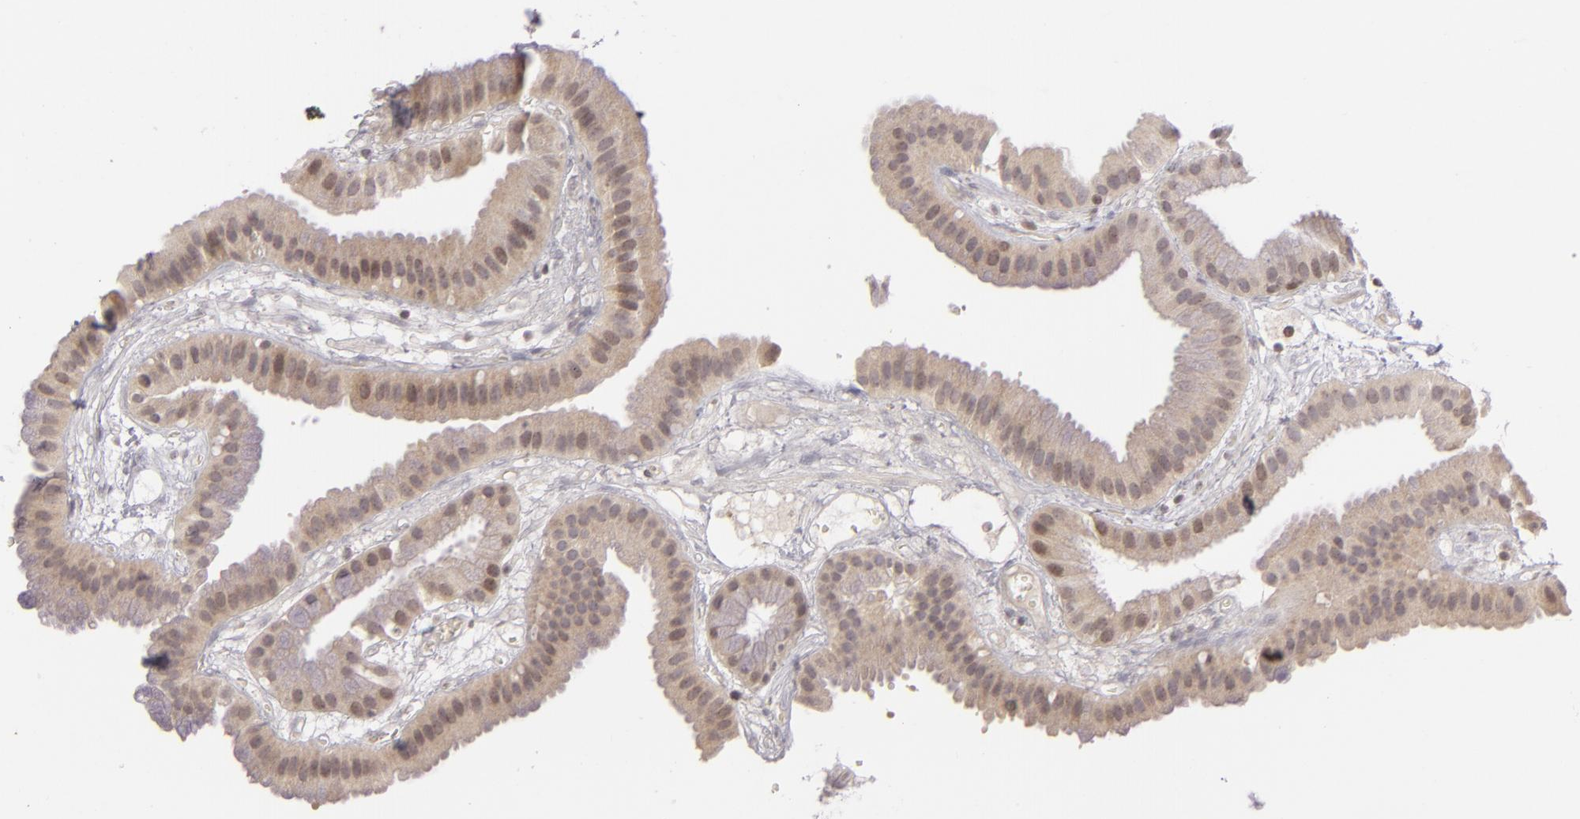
{"staining": {"intensity": "weak", "quantity": "<25%", "location": "nuclear"}, "tissue": "gallbladder", "cell_type": "Glandular cells", "image_type": "normal", "snomed": [{"axis": "morphology", "description": "Normal tissue, NOS"}, {"axis": "topography", "description": "Gallbladder"}], "caption": "This is an immunohistochemistry (IHC) image of unremarkable human gallbladder. There is no positivity in glandular cells.", "gene": "AKAP6", "patient": {"sex": "female", "age": 63}}